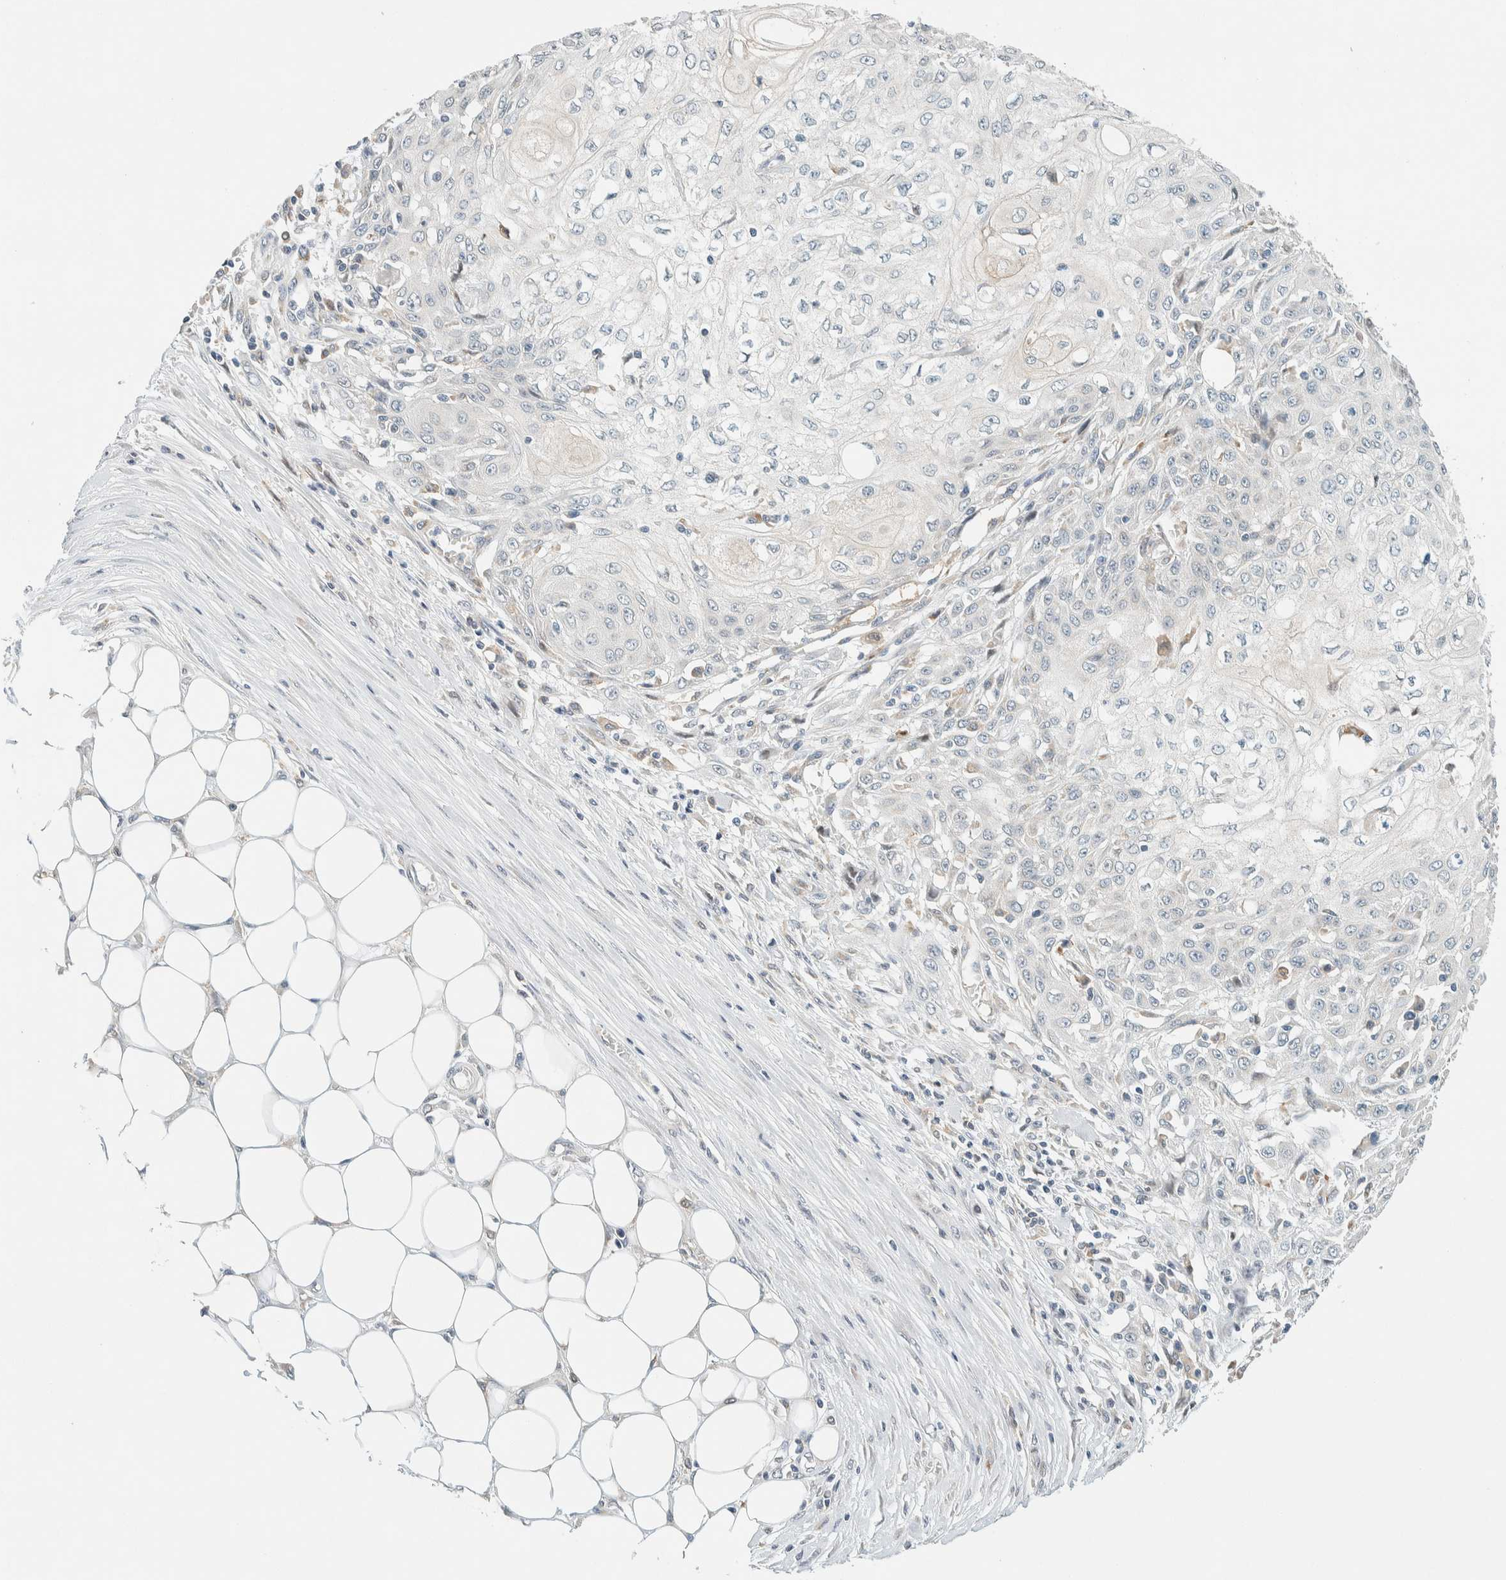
{"staining": {"intensity": "negative", "quantity": "none", "location": "none"}, "tissue": "skin cancer", "cell_type": "Tumor cells", "image_type": "cancer", "snomed": [{"axis": "morphology", "description": "Squamous cell carcinoma, NOS"}, {"axis": "morphology", "description": "Squamous cell carcinoma, metastatic, NOS"}, {"axis": "topography", "description": "Skin"}, {"axis": "topography", "description": "Lymph node"}], "caption": "This is a histopathology image of IHC staining of skin squamous cell carcinoma, which shows no expression in tumor cells.", "gene": "SUMF2", "patient": {"sex": "male", "age": 75}}